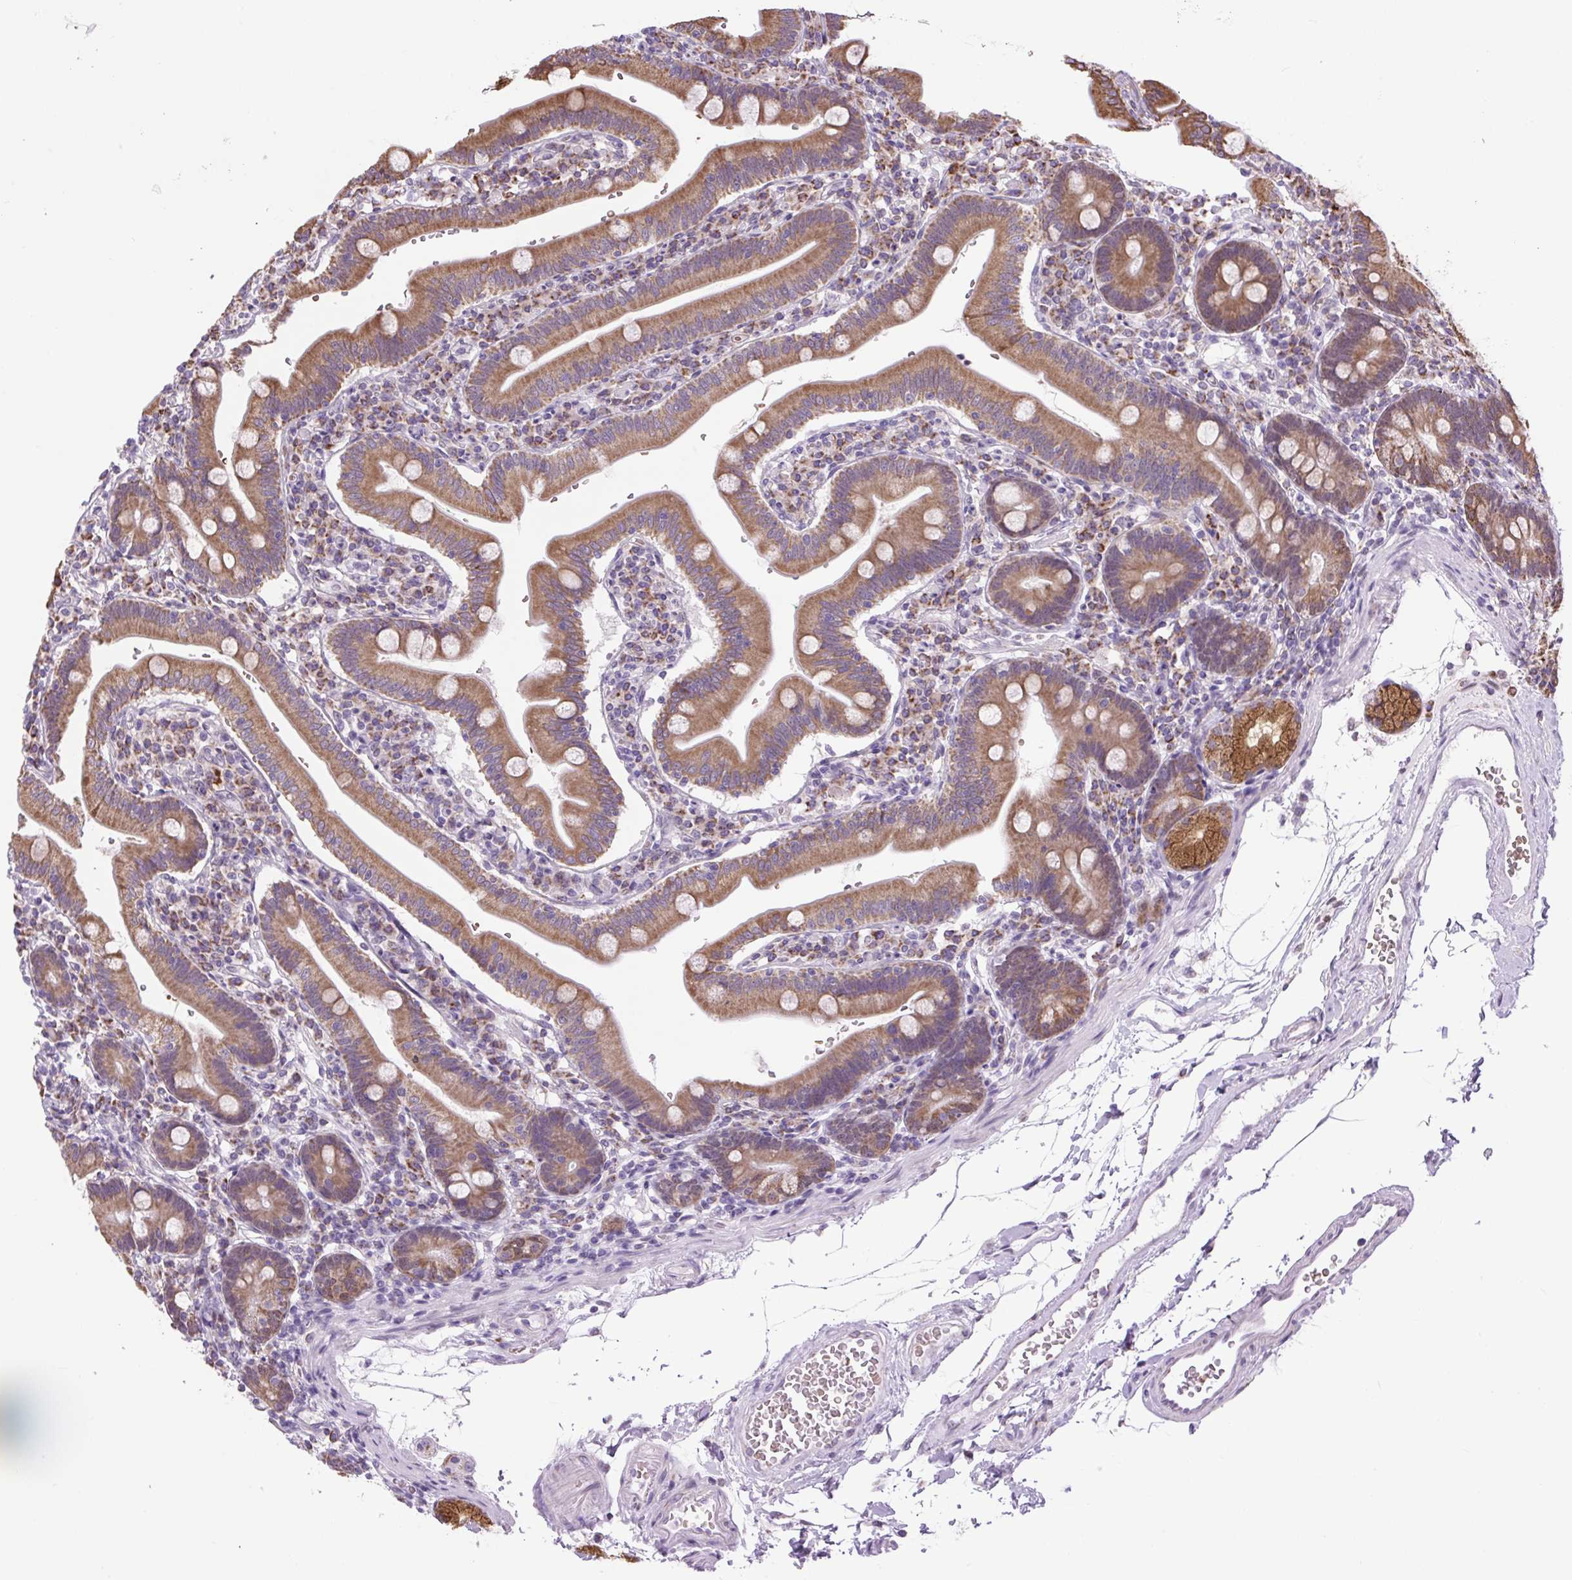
{"staining": {"intensity": "strong", "quantity": ">75%", "location": "cytoplasmic/membranous"}, "tissue": "duodenum", "cell_type": "Glandular cells", "image_type": "normal", "snomed": [{"axis": "morphology", "description": "Normal tissue, NOS"}, {"axis": "topography", "description": "Duodenum"}], "caption": "IHC photomicrograph of unremarkable duodenum: duodenum stained using immunohistochemistry displays high levels of strong protein expression localized specifically in the cytoplasmic/membranous of glandular cells, appearing as a cytoplasmic/membranous brown color.", "gene": "SCO2", "patient": {"sex": "female", "age": 67}}